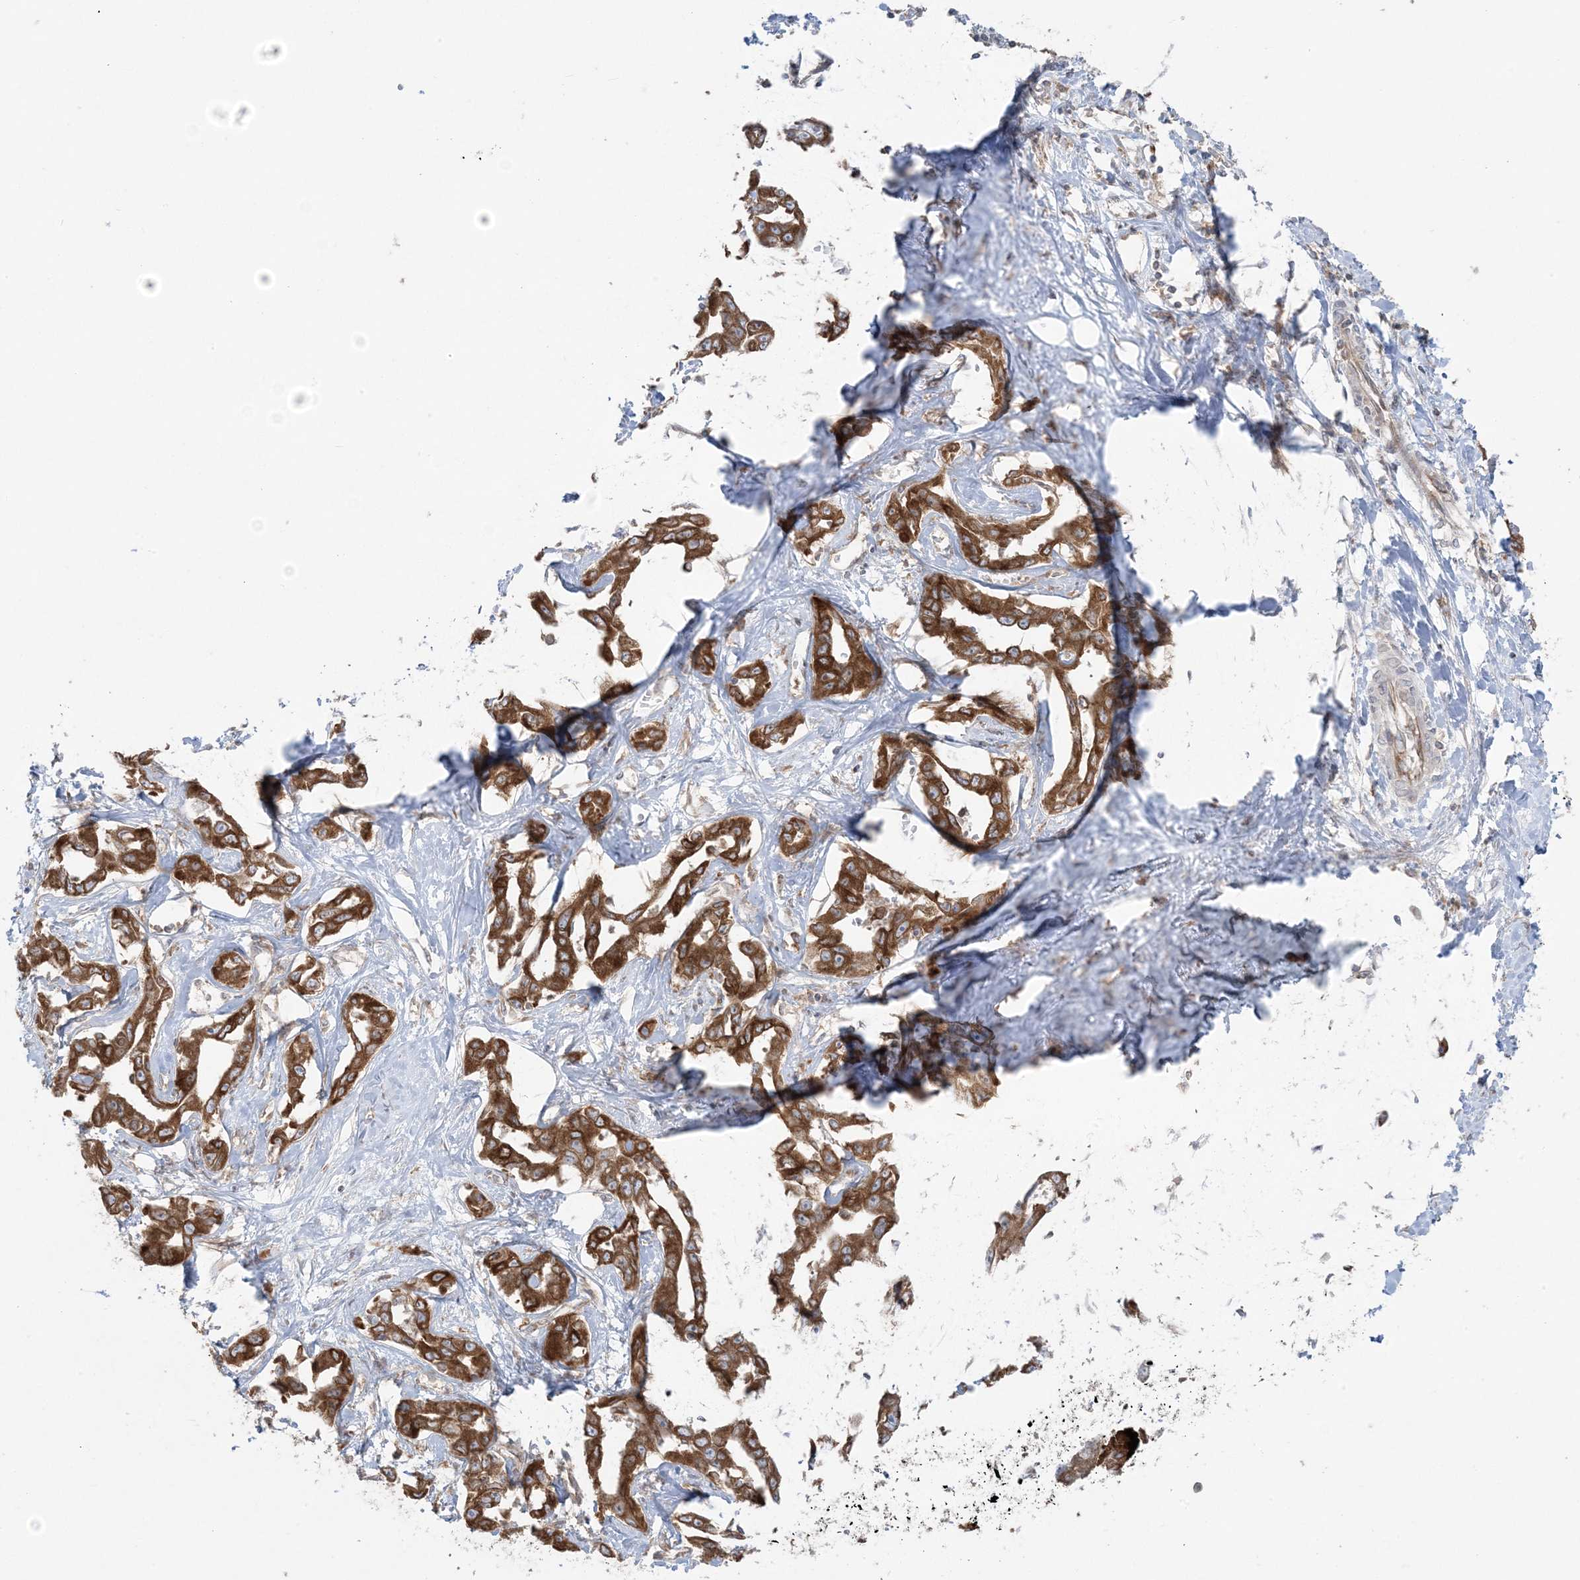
{"staining": {"intensity": "strong", "quantity": ">75%", "location": "cytoplasmic/membranous"}, "tissue": "liver cancer", "cell_type": "Tumor cells", "image_type": "cancer", "snomed": [{"axis": "morphology", "description": "Cholangiocarcinoma"}, {"axis": "topography", "description": "Liver"}], "caption": "Protein expression analysis of cholangiocarcinoma (liver) demonstrates strong cytoplasmic/membranous staining in about >75% of tumor cells.", "gene": "UBXN4", "patient": {"sex": "male", "age": 59}}